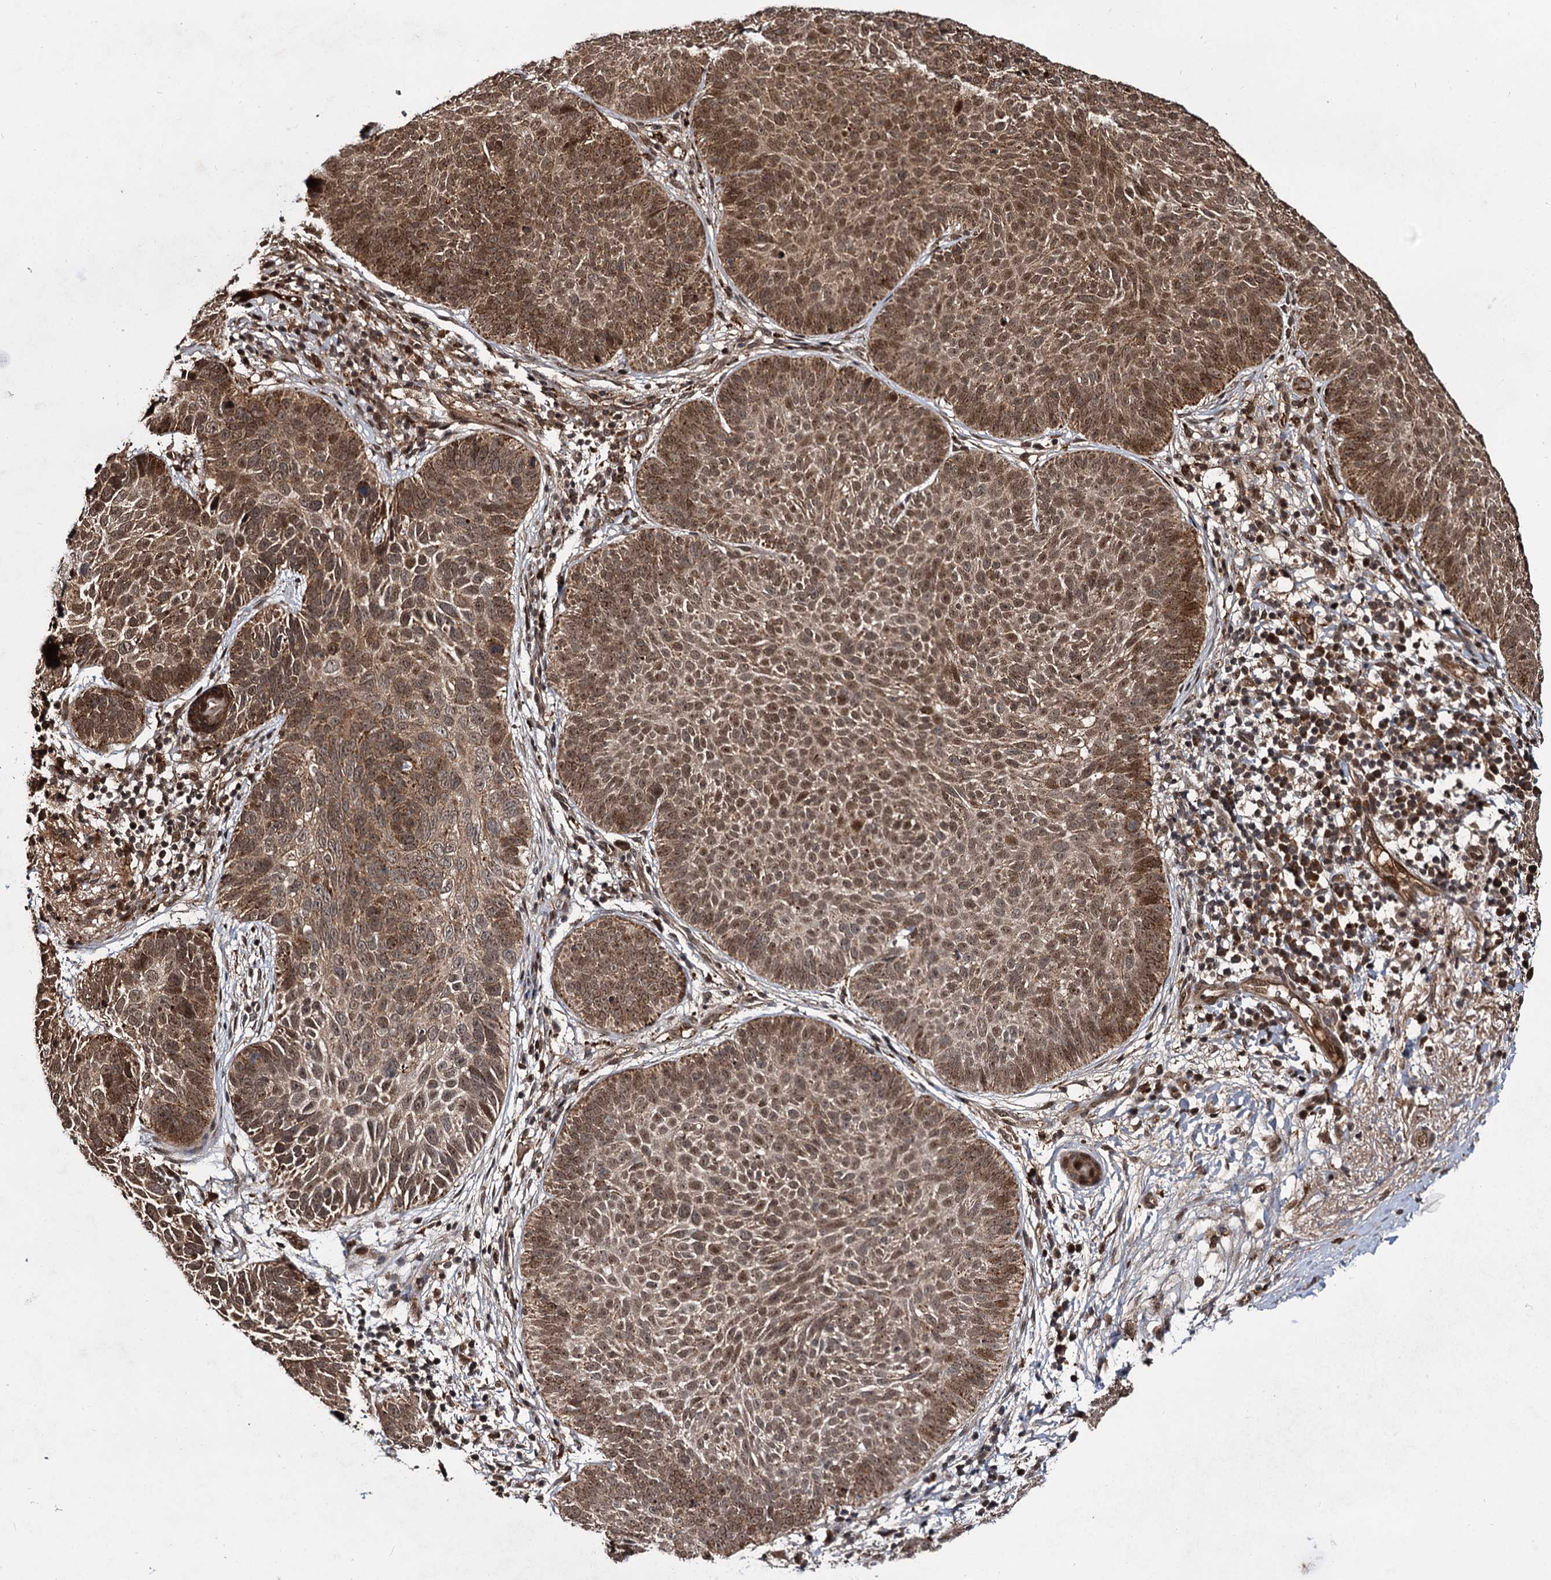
{"staining": {"intensity": "moderate", "quantity": ">75%", "location": "cytoplasmic/membranous,nuclear"}, "tissue": "skin cancer", "cell_type": "Tumor cells", "image_type": "cancer", "snomed": [{"axis": "morphology", "description": "Basal cell carcinoma"}, {"axis": "topography", "description": "Skin"}], "caption": "Skin cancer stained with a brown dye exhibits moderate cytoplasmic/membranous and nuclear positive positivity in approximately >75% of tumor cells.", "gene": "CEP192", "patient": {"sex": "male", "age": 85}}